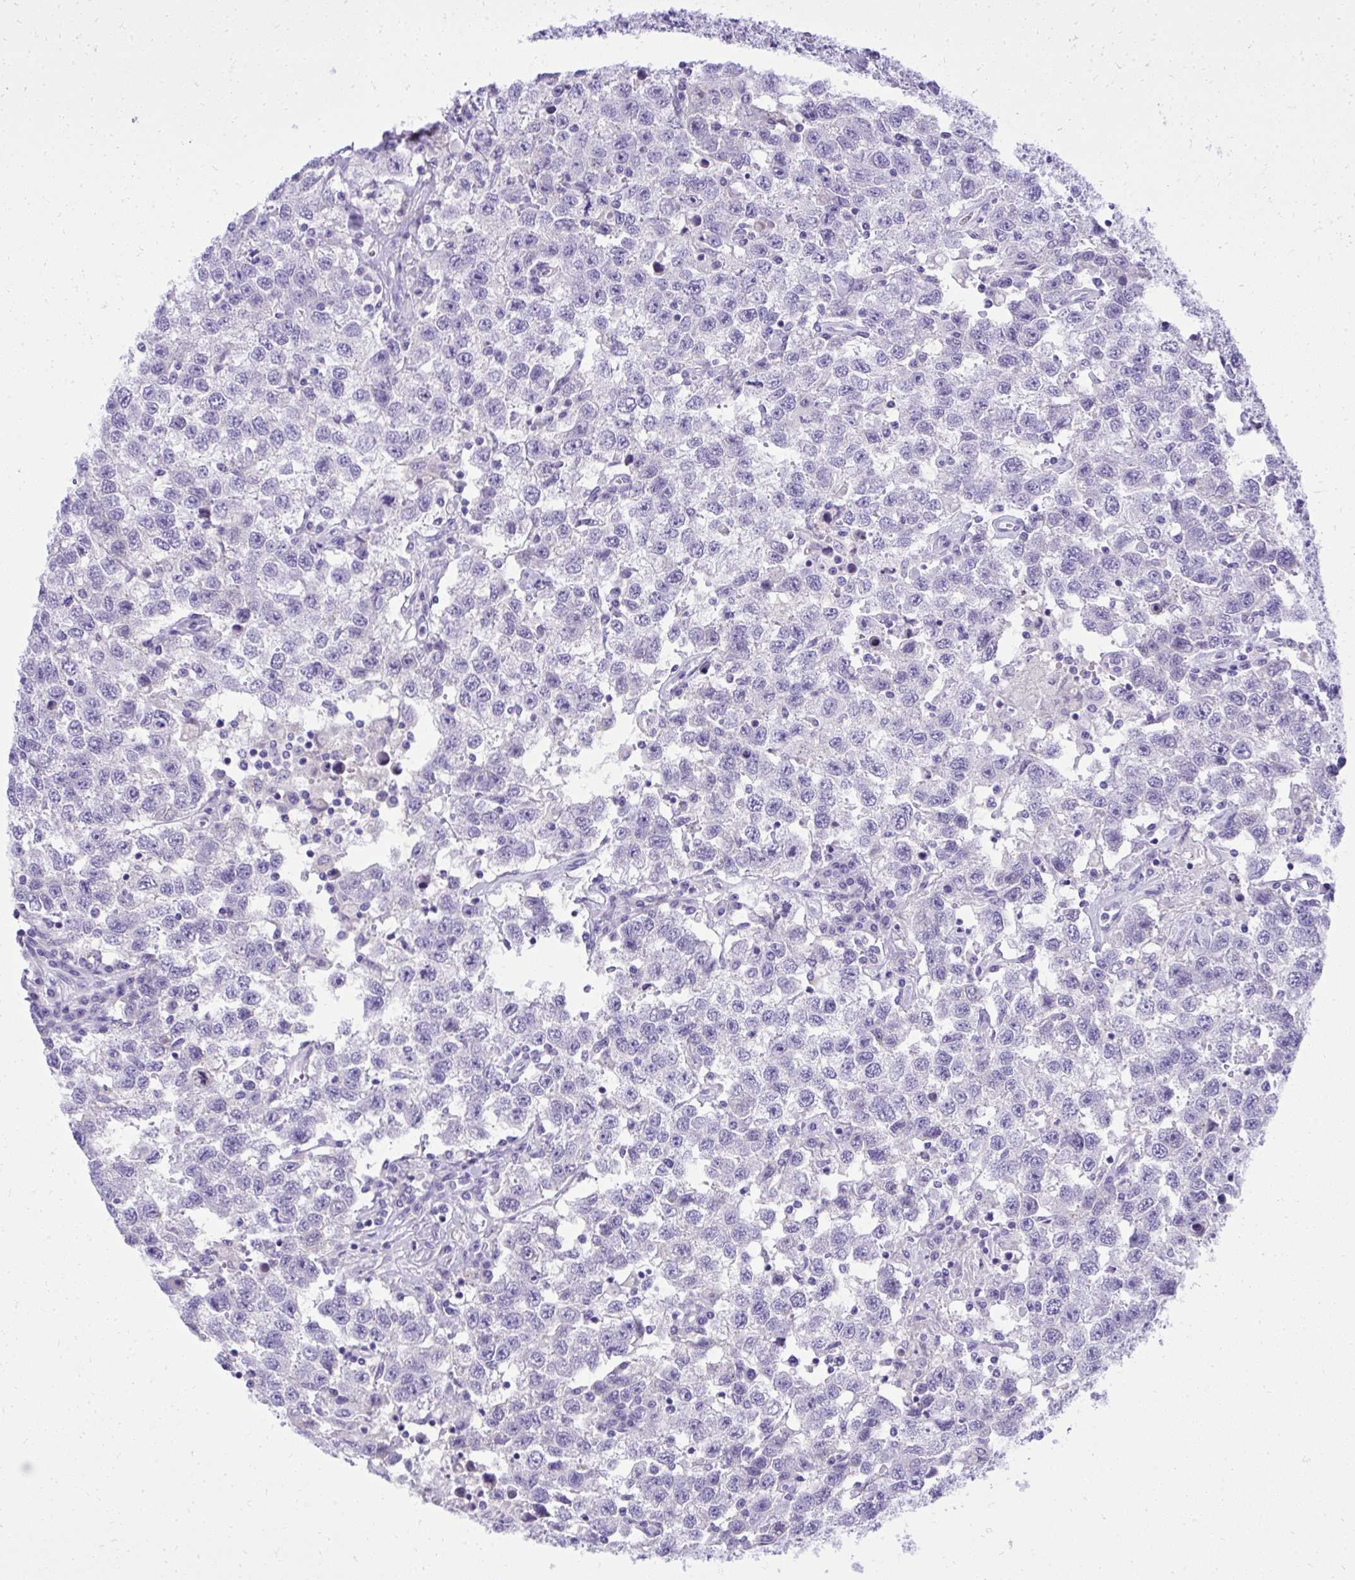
{"staining": {"intensity": "negative", "quantity": "none", "location": "none"}, "tissue": "testis cancer", "cell_type": "Tumor cells", "image_type": "cancer", "snomed": [{"axis": "morphology", "description": "Seminoma, NOS"}, {"axis": "topography", "description": "Testis"}], "caption": "DAB immunohistochemical staining of seminoma (testis) displays no significant expression in tumor cells.", "gene": "ST6GALNAC3", "patient": {"sex": "male", "age": 41}}